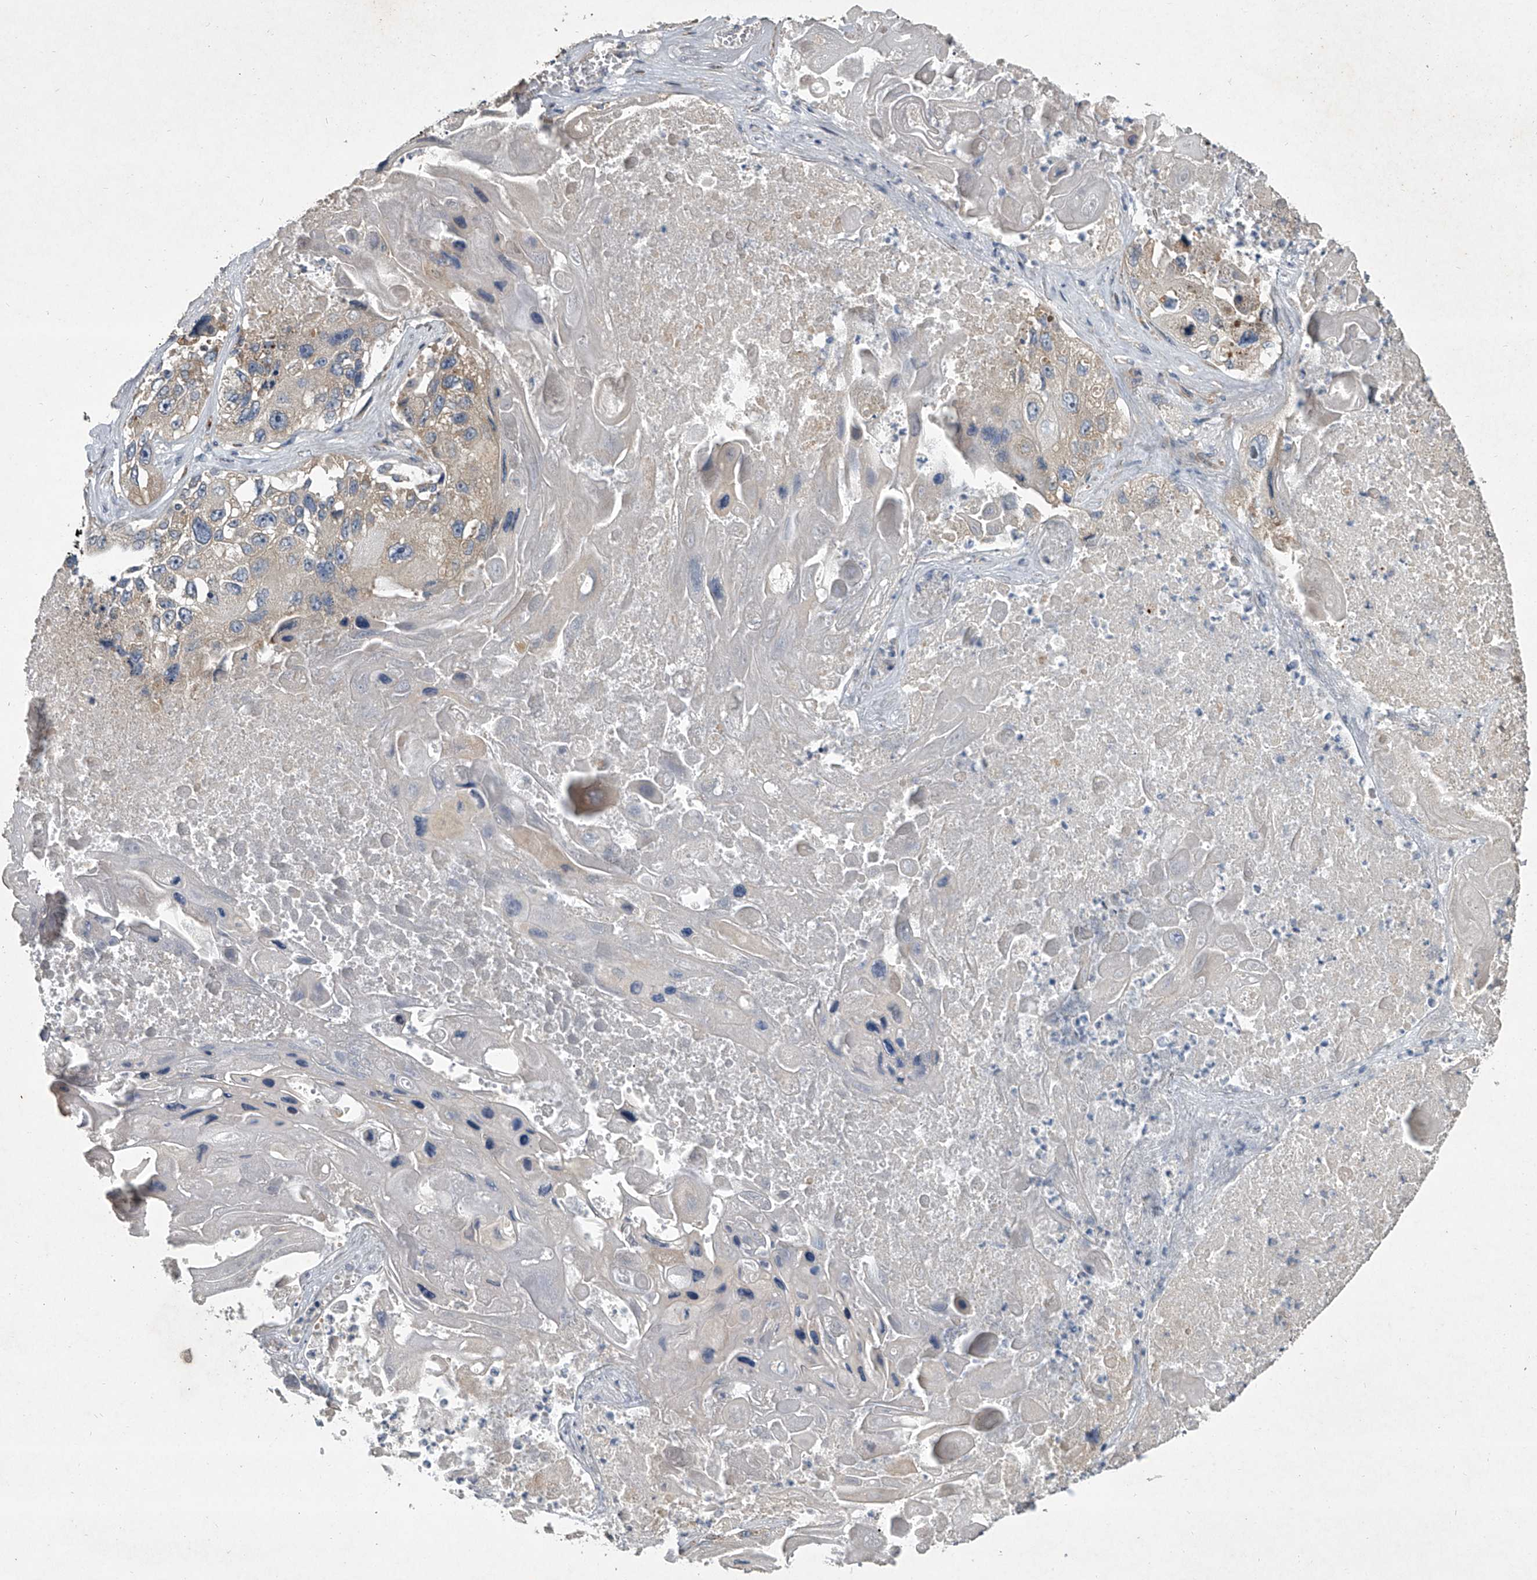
{"staining": {"intensity": "weak", "quantity": "<25%", "location": "cytoplasmic/membranous"}, "tissue": "lung cancer", "cell_type": "Tumor cells", "image_type": "cancer", "snomed": [{"axis": "morphology", "description": "Squamous cell carcinoma, NOS"}, {"axis": "topography", "description": "Lung"}], "caption": "Squamous cell carcinoma (lung) stained for a protein using IHC demonstrates no positivity tumor cells.", "gene": "DOCK9", "patient": {"sex": "male", "age": 61}}